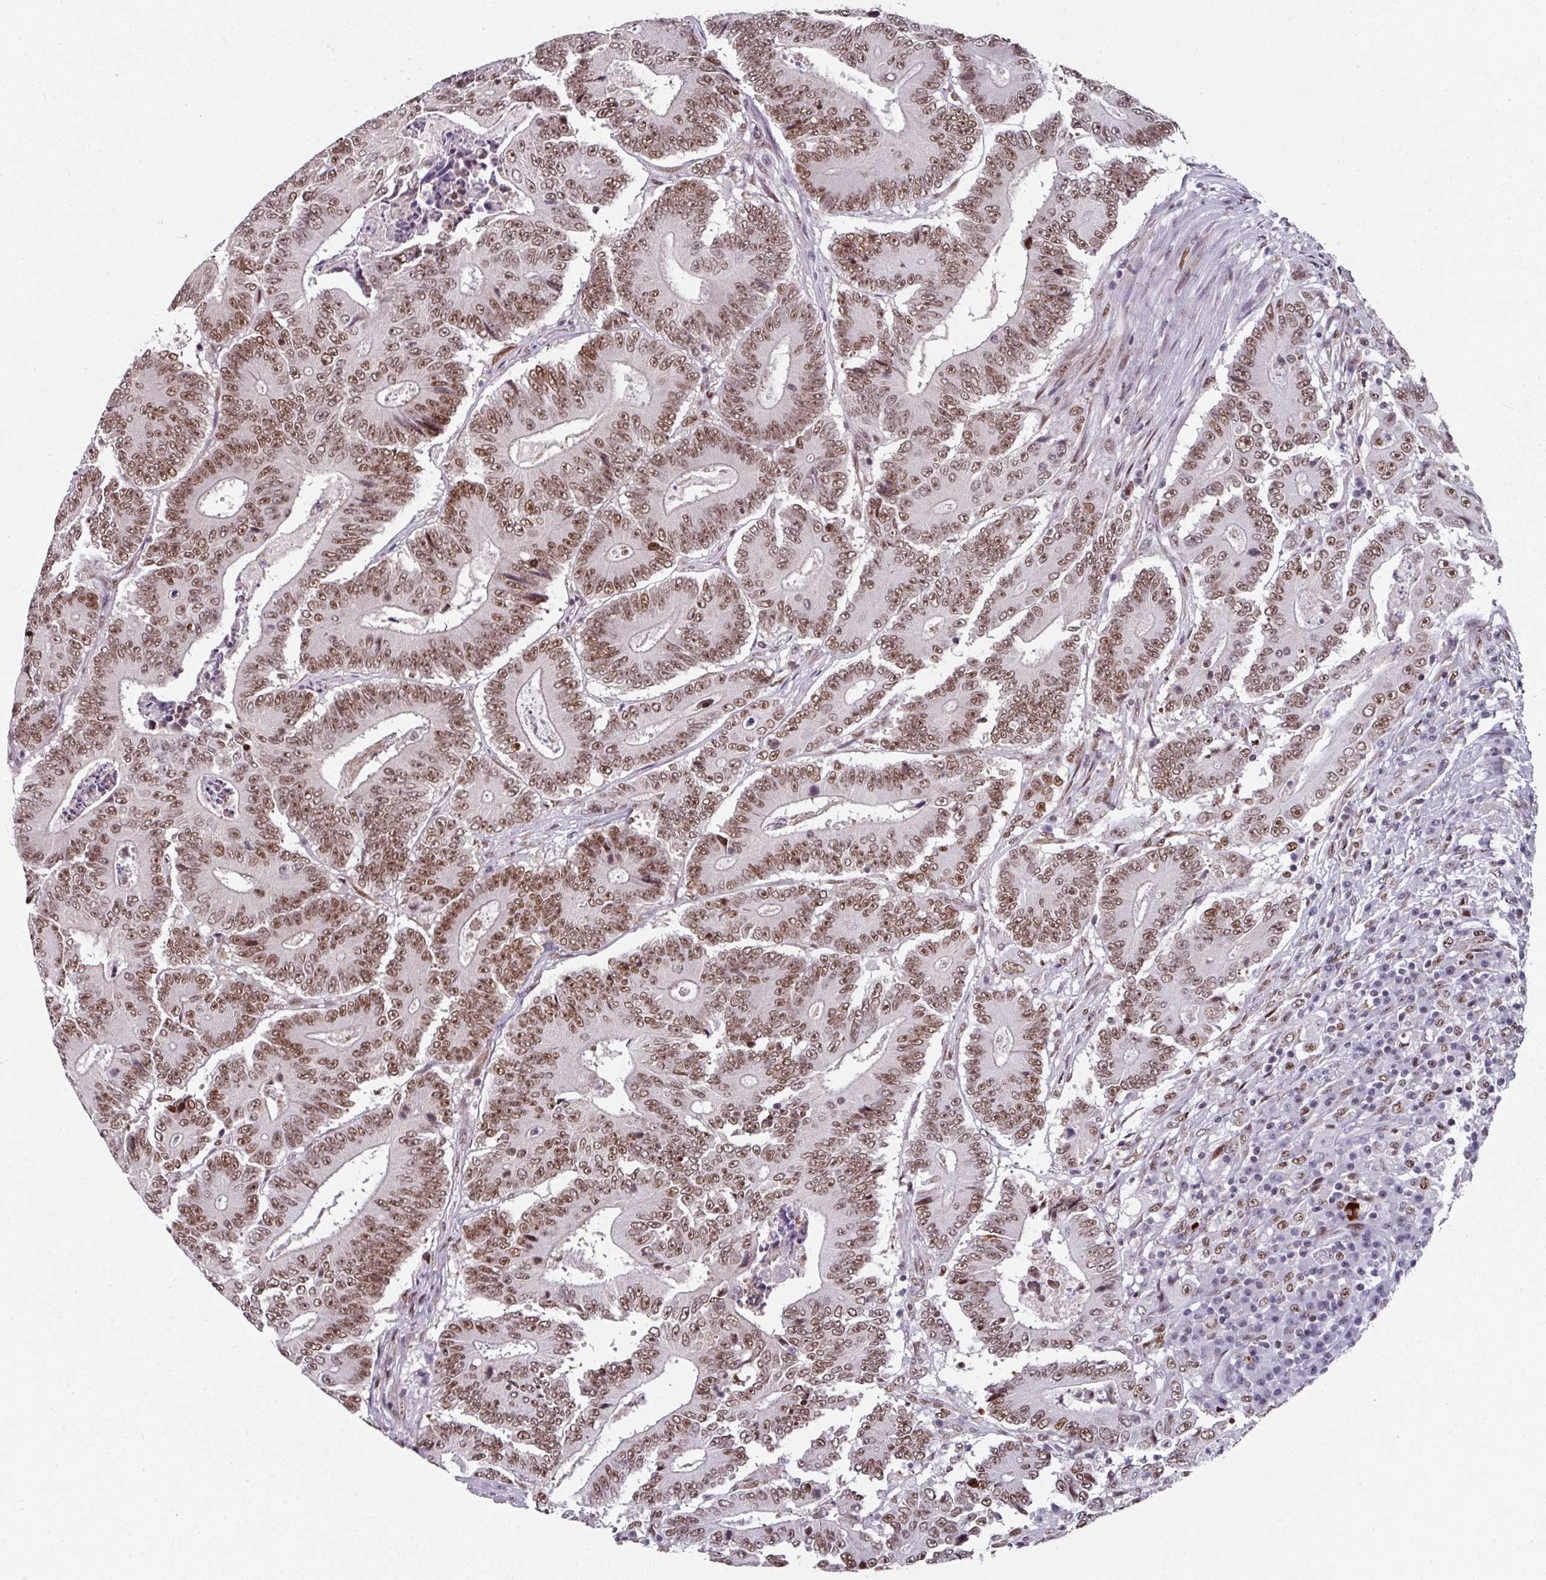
{"staining": {"intensity": "moderate", "quantity": ">75%", "location": "nuclear"}, "tissue": "colorectal cancer", "cell_type": "Tumor cells", "image_type": "cancer", "snomed": [{"axis": "morphology", "description": "Adenocarcinoma, NOS"}, {"axis": "topography", "description": "Colon"}], "caption": "Immunohistochemistry (IHC) staining of colorectal cancer (adenocarcinoma), which demonstrates medium levels of moderate nuclear expression in approximately >75% of tumor cells indicating moderate nuclear protein positivity. The staining was performed using DAB (brown) for protein detection and nuclei were counterstained in hematoxylin (blue).", "gene": "RAD50", "patient": {"sex": "male", "age": 83}}